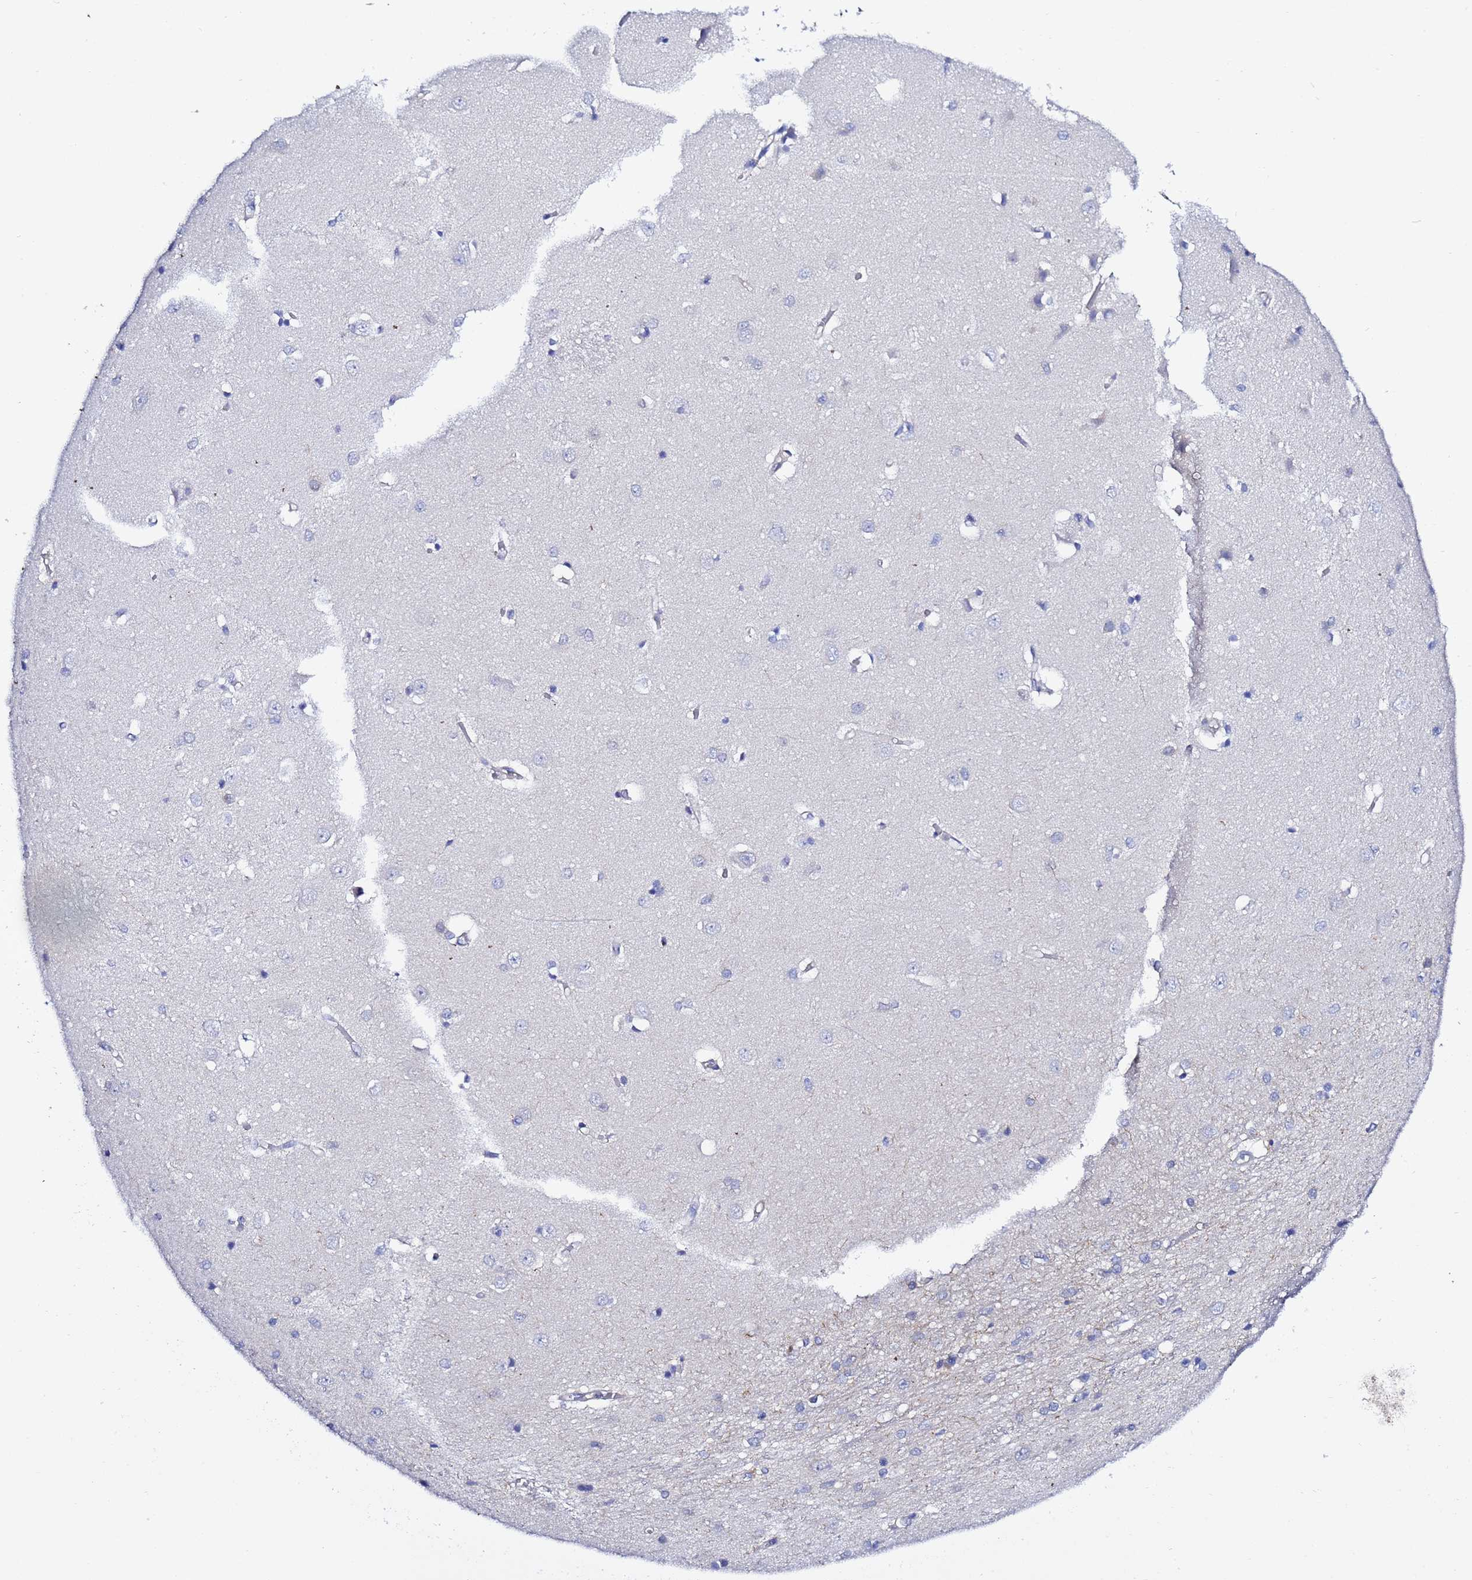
{"staining": {"intensity": "negative", "quantity": "none", "location": "none"}, "tissue": "caudate", "cell_type": "Glial cells", "image_type": "normal", "snomed": [{"axis": "morphology", "description": "Normal tissue, NOS"}, {"axis": "topography", "description": "Lateral ventricle wall"}], "caption": "High power microscopy histopathology image of an IHC photomicrograph of benign caudate, revealing no significant expression in glial cells. (DAB immunohistochemistry (IHC) with hematoxylin counter stain).", "gene": "LENG1", "patient": {"sex": "male", "age": 37}}